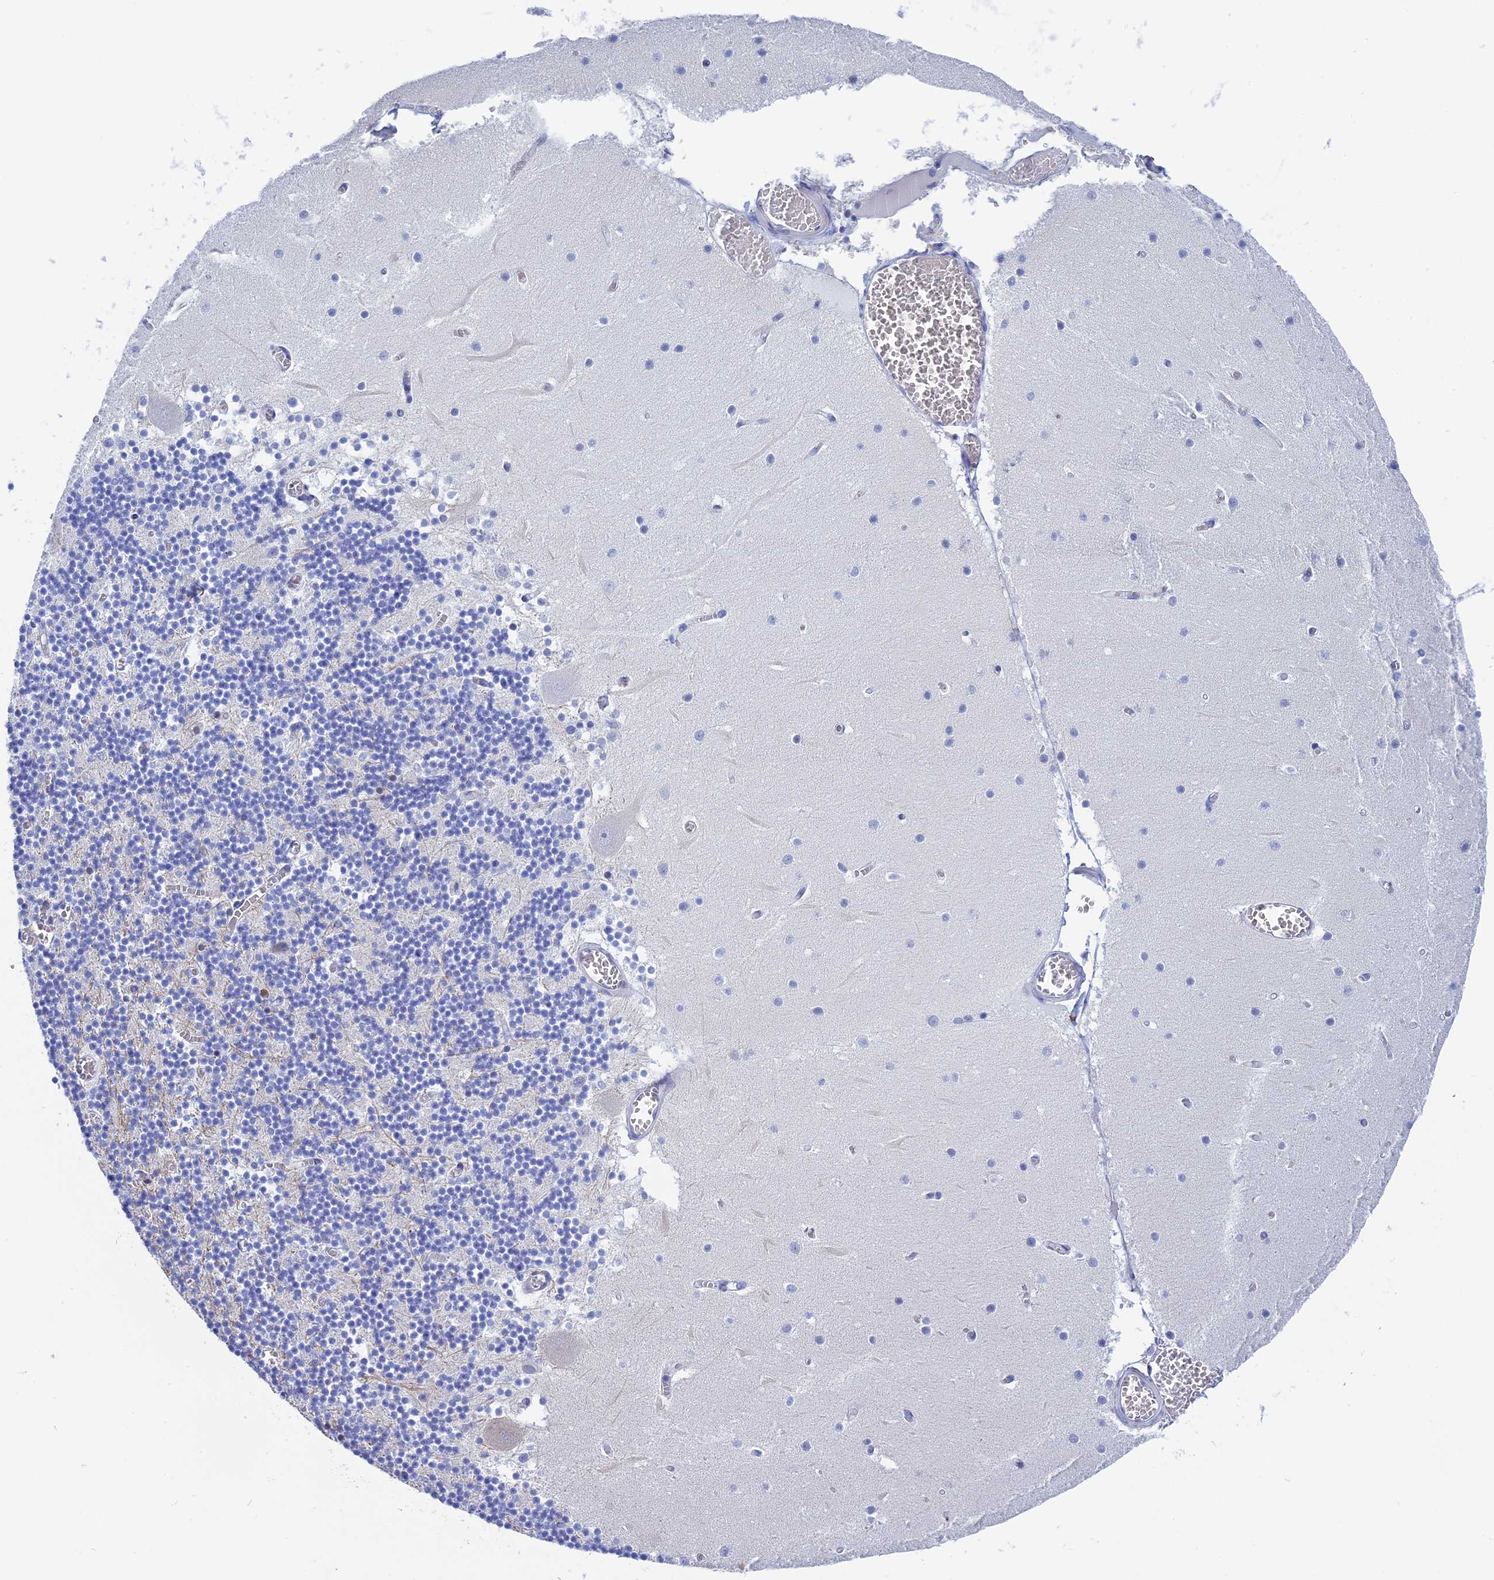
{"staining": {"intensity": "negative", "quantity": "none", "location": "none"}, "tissue": "cerebellum", "cell_type": "Cells in granular layer", "image_type": "normal", "snomed": [{"axis": "morphology", "description": "Normal tissue, NOS"}, {"axis": "topography", "description": "Cerebellum"}], "caption": "Human cerebellum stained for a protein using immunohistochemistry (IHC) exhibits no positivity in cells in granular layer.", "gene": "SLC26A1", "patient": {"sex": "female", "age": 28}}